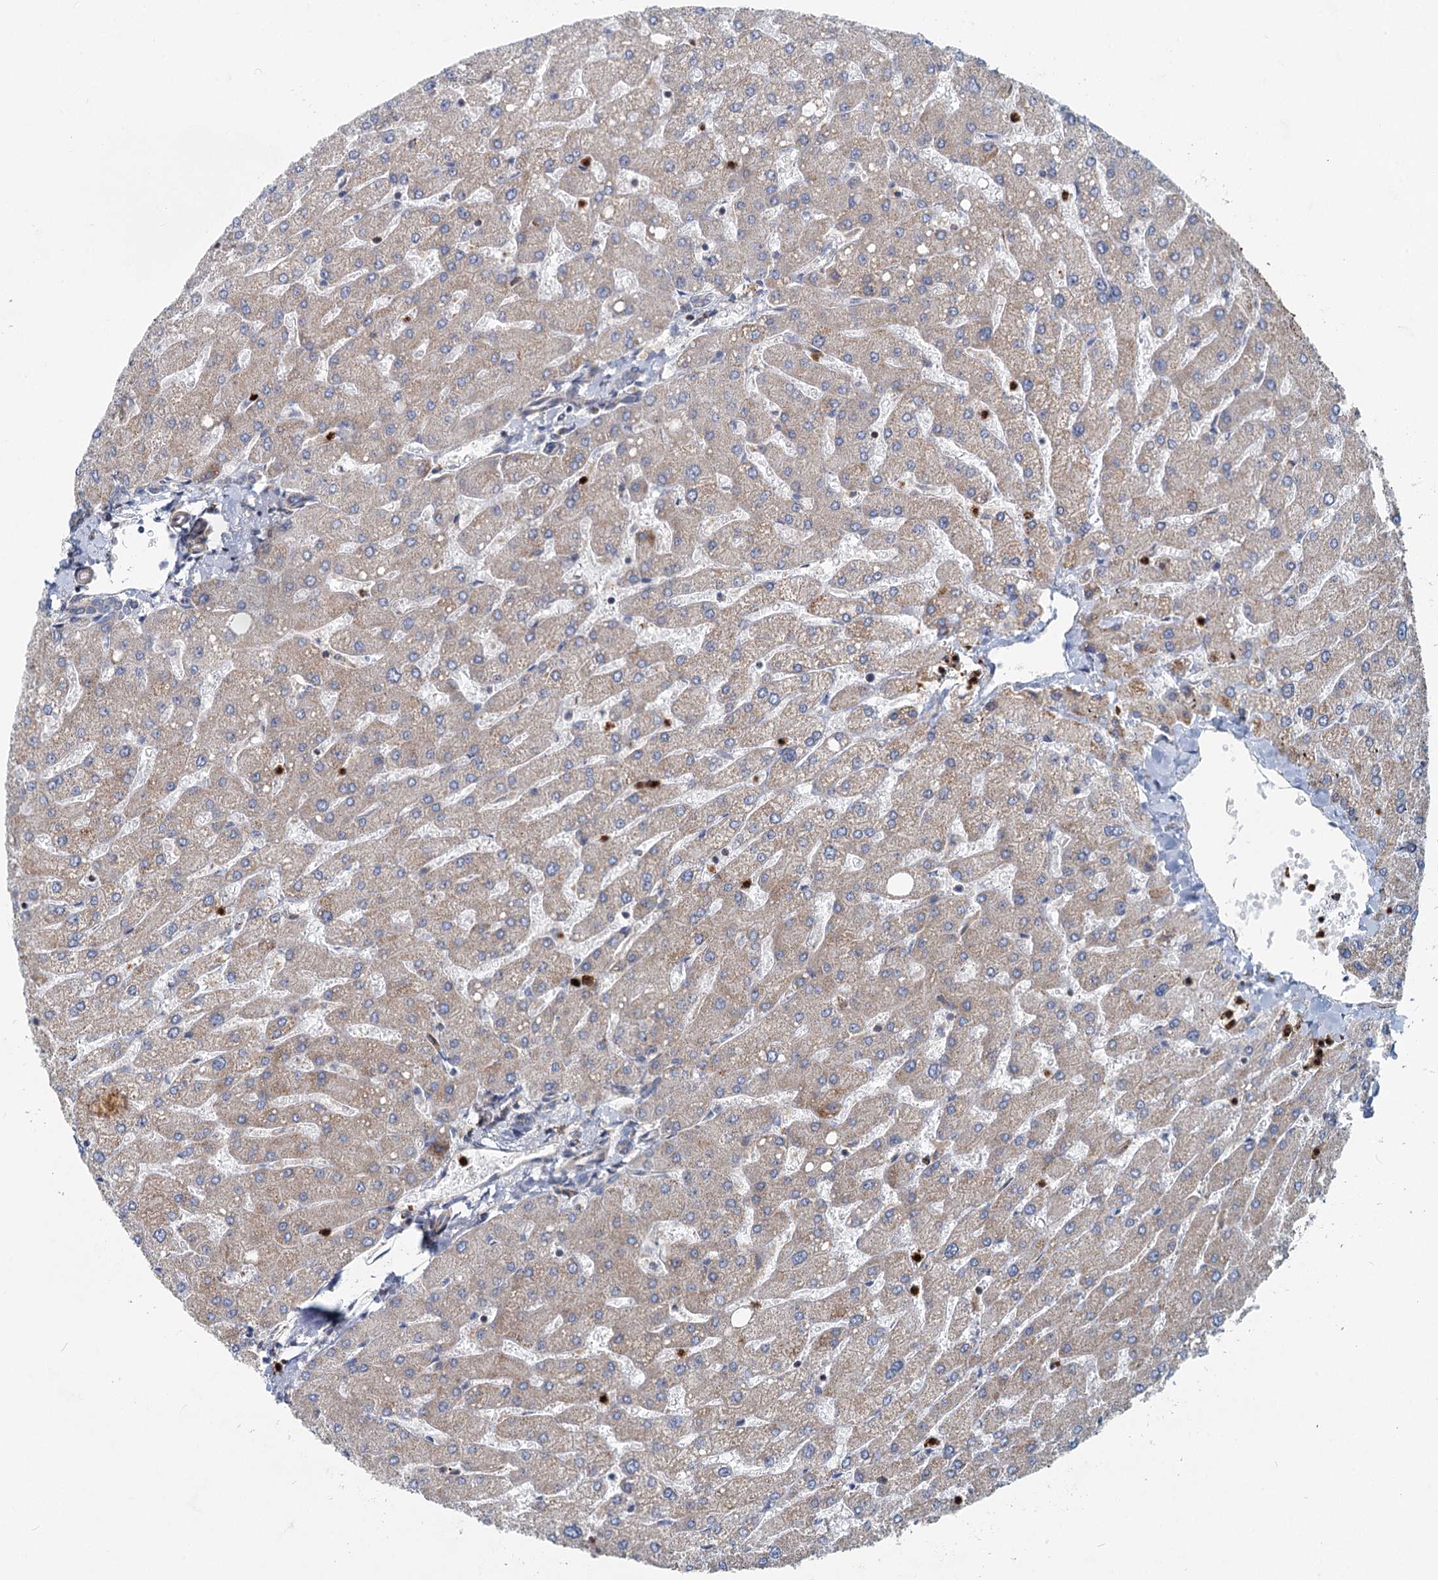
{"staining": {"intensity": "negative", "quantity": "none", "location": "none"}, "tissue": "liver", "cell_type": "Cholangiocytes", "image_type": "normal", "snomed": [{"axis": "morphology", "description": "Normal tissue, NOS"}, {"axis": "topography", "description": "Liver"}], "caption": "Immunohistochemistry (IHC) of benign human liver shows no positivity in cholangiocytes.", "gene": "ADCY2", "patient": {"sex": "male", "age": 55}}